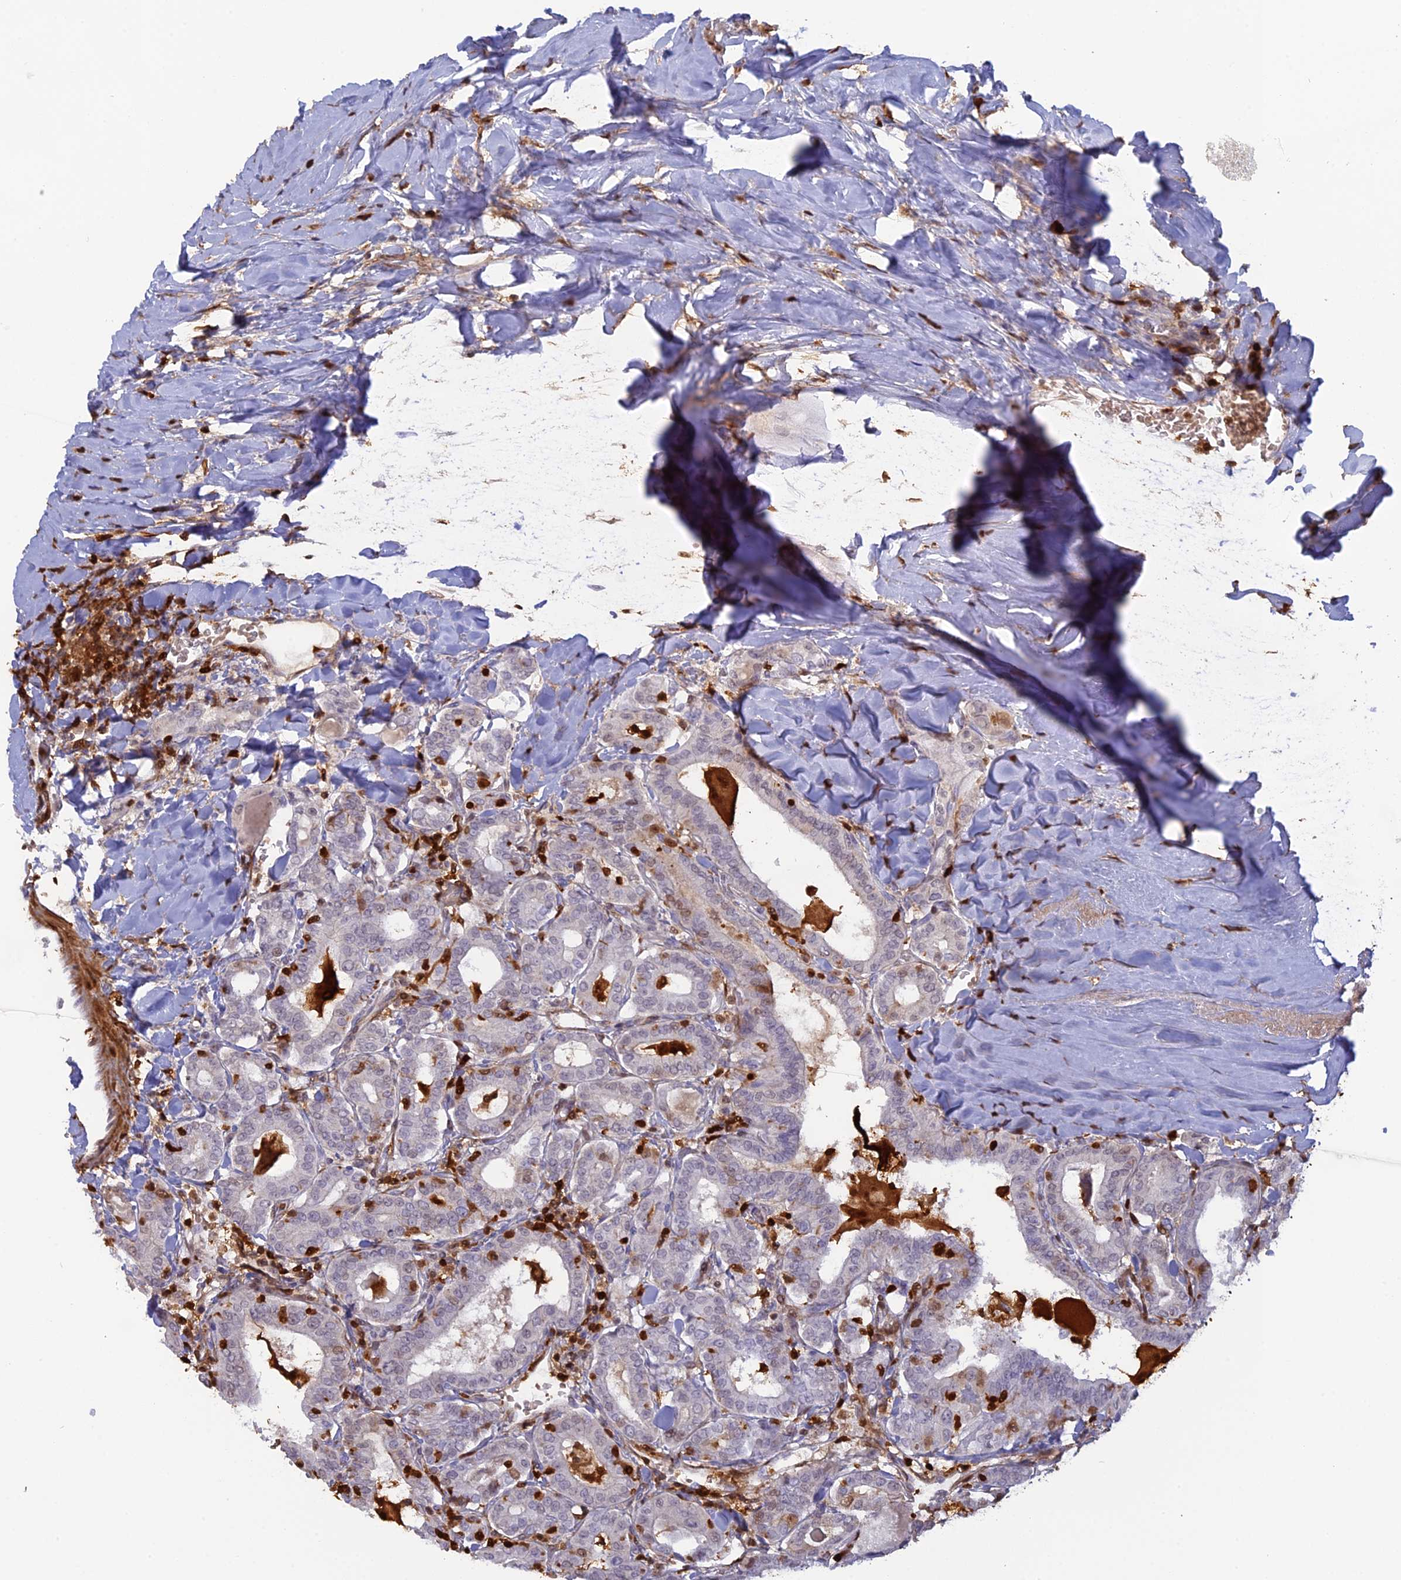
{"staining": {"intensity": "weak", "quantity": "<25%", "location": "nuclear"}, "tissue": "thyroid cancer", "cell_type": "Tumor cells", "image_type": "cancer", "snomed": [{"axis": "morphology", "description": "Papillary adenocarcinoma, NOS"}, {"axis": "topography", "description": "Thyroid gland"}], "caption": "A micrograph of thyroid cancer (papillary adenocarcinoma) stained for a protein demonstrates no brown staining in tumor cells. (Brightfield microscopy of DAB (3,3'-diaminobenzidine) immunohistochemistry at high magnification).", "gene": "PGBD4", "patient": {"sex": "female", "age": 72}}